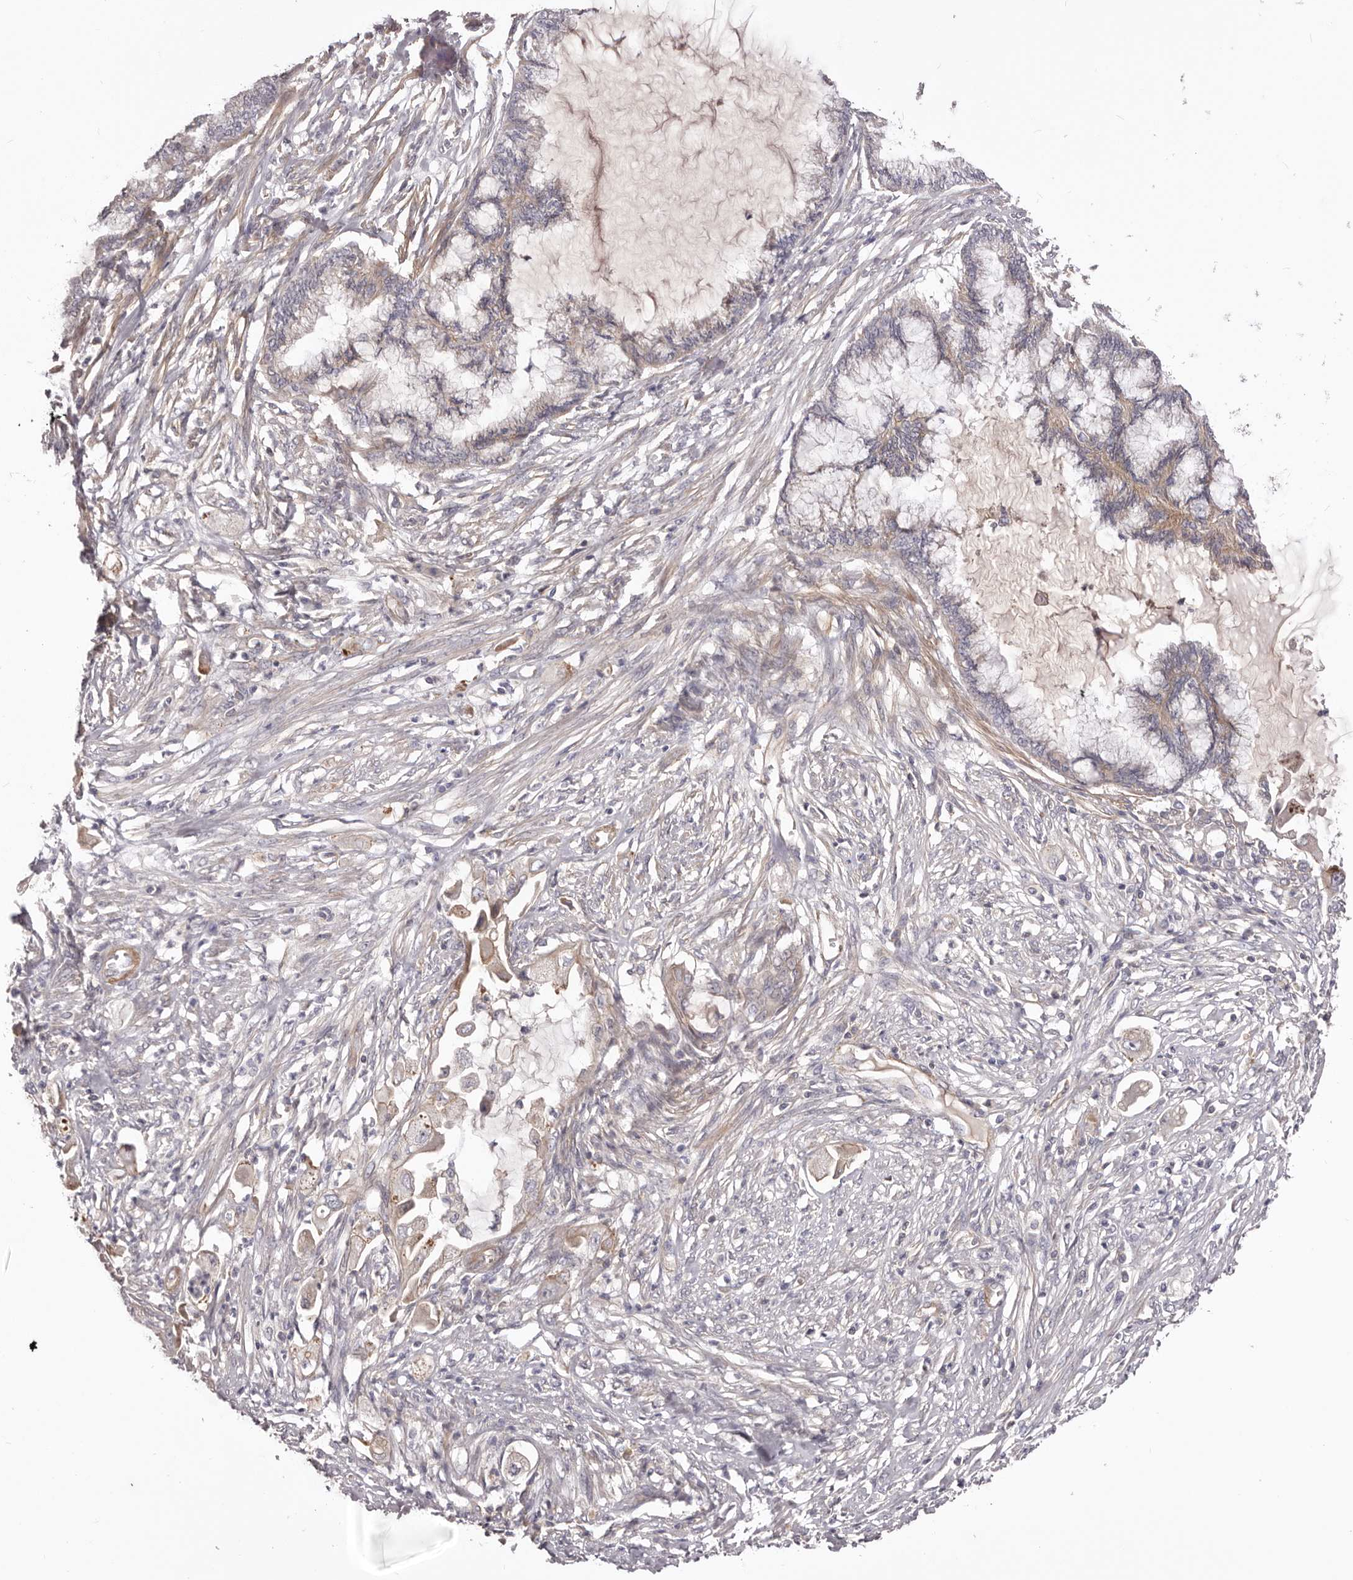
{"staining": {"intensity": "negative", "quantity": "none", "location": "none"}, "tissue": "endometrial cancer", "cell_type": "Tumor cells", "image_type": "cancer", "snomed": [{"axis": "morphology", "description": "Adenocarcinoma, NOS"}, {"axis": "topography", "description": "Endometrium"}], "caption": "DAB immunohistochemical staining of adenocarcinoma (endometrial) shows no significant staining in tumor cells.", "gene": "DMRT2", "patient": {"sex": "female", "age": 86}}